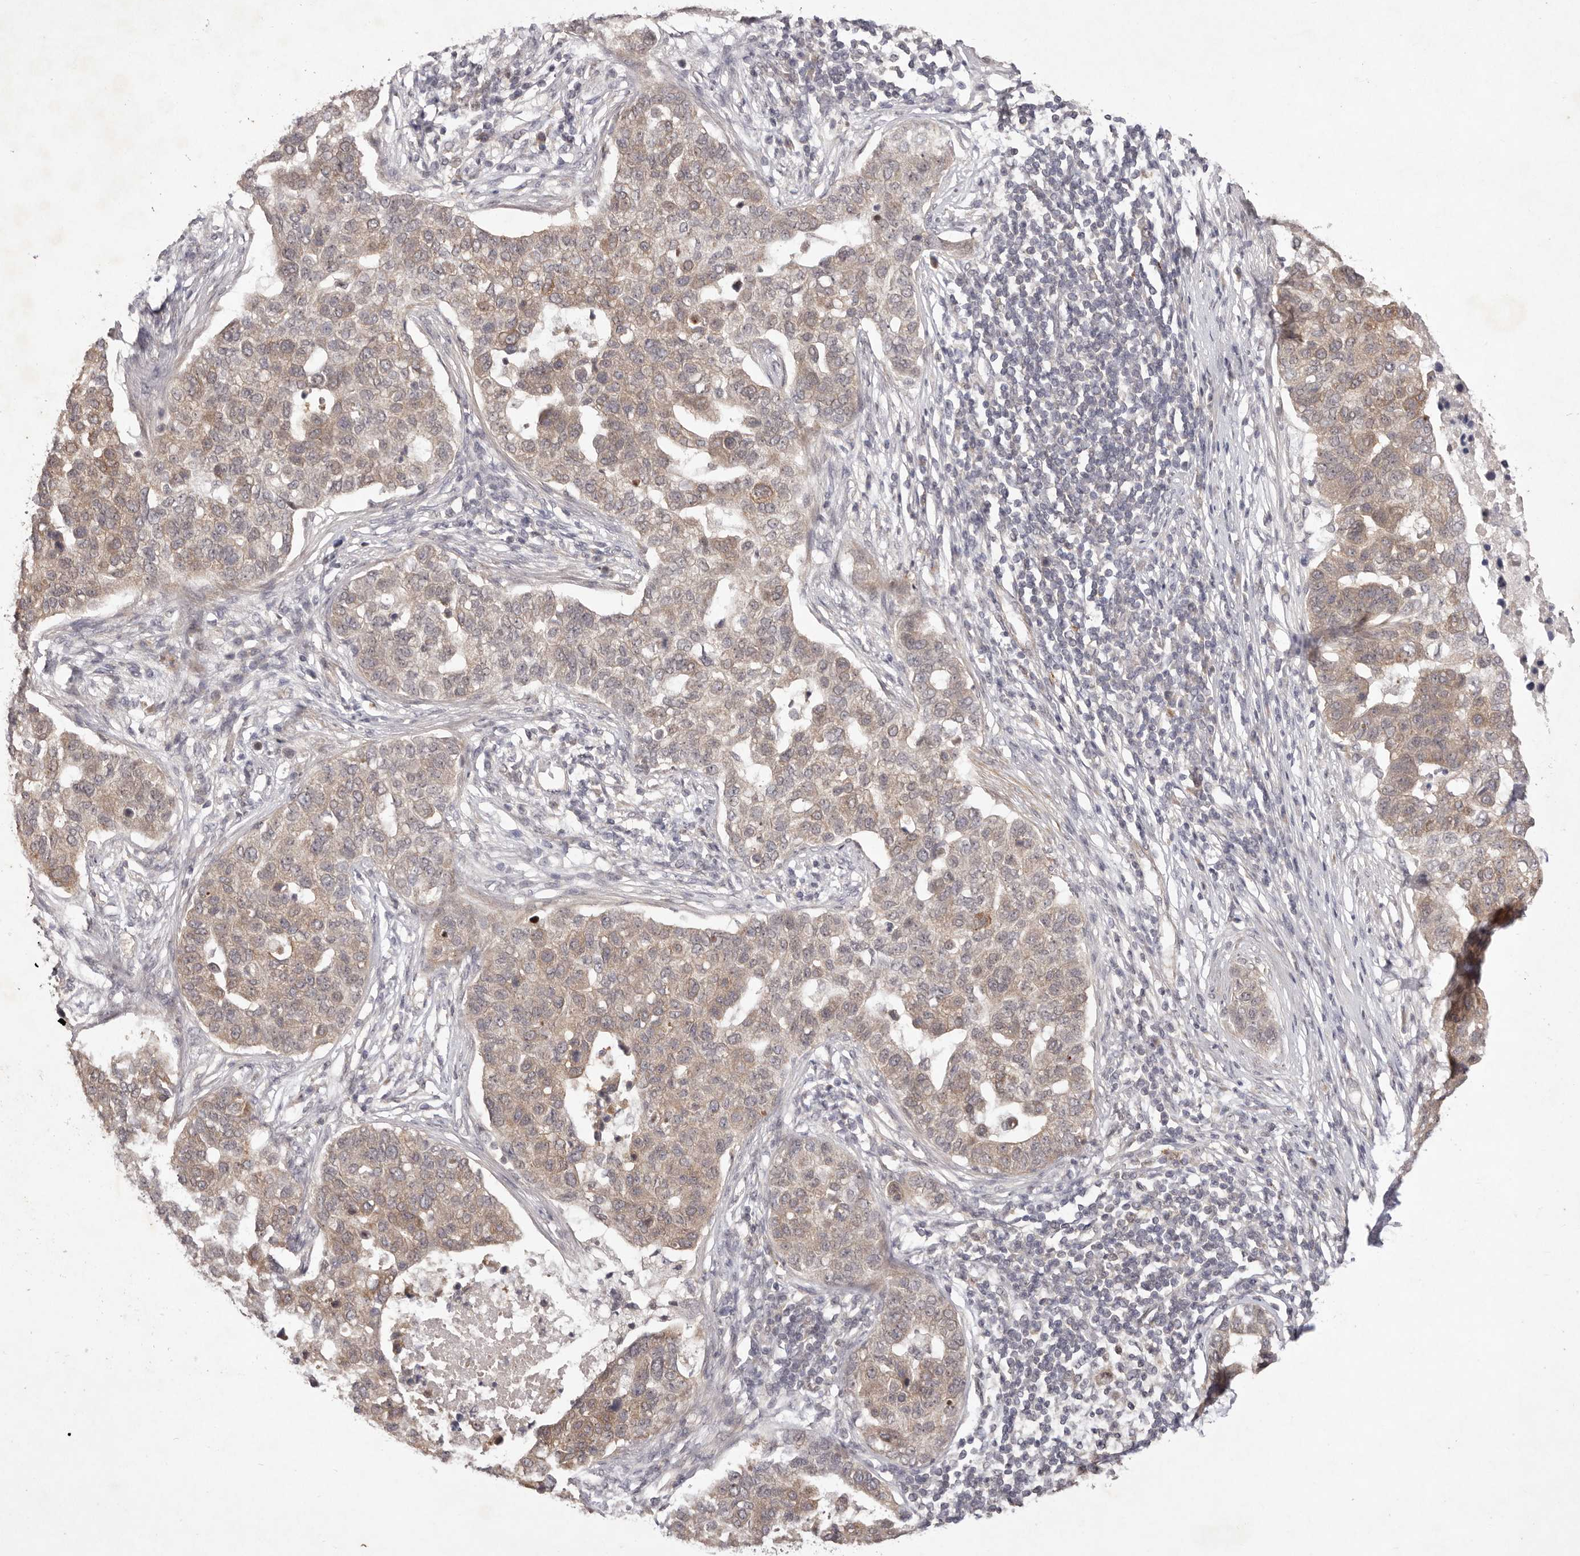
{"staining": {"intensity": "moderate", "quantity": "25%-75%", "location": "cytoplasmic/membranous"}, "tissue": "pancreatic cancer", "cell_type": "Tumor cells", "image_type": "cancer", "snomed": [{"axis": "morphology", "description": "Adenocarcinoma, NOS"}, {"axis": "topography", "description": "Pancreas"}], "caption": "This image shows pancreatic cancer stained with immunohistochemistry (IHC) to label a protein in brown. The cytoplasmic/membranous of tumor cells show moderate positivity for the protein. Nuclei are counter-stained blue.", "gene": "BUD31", "patient": {"sex": "female", "age": 61}}